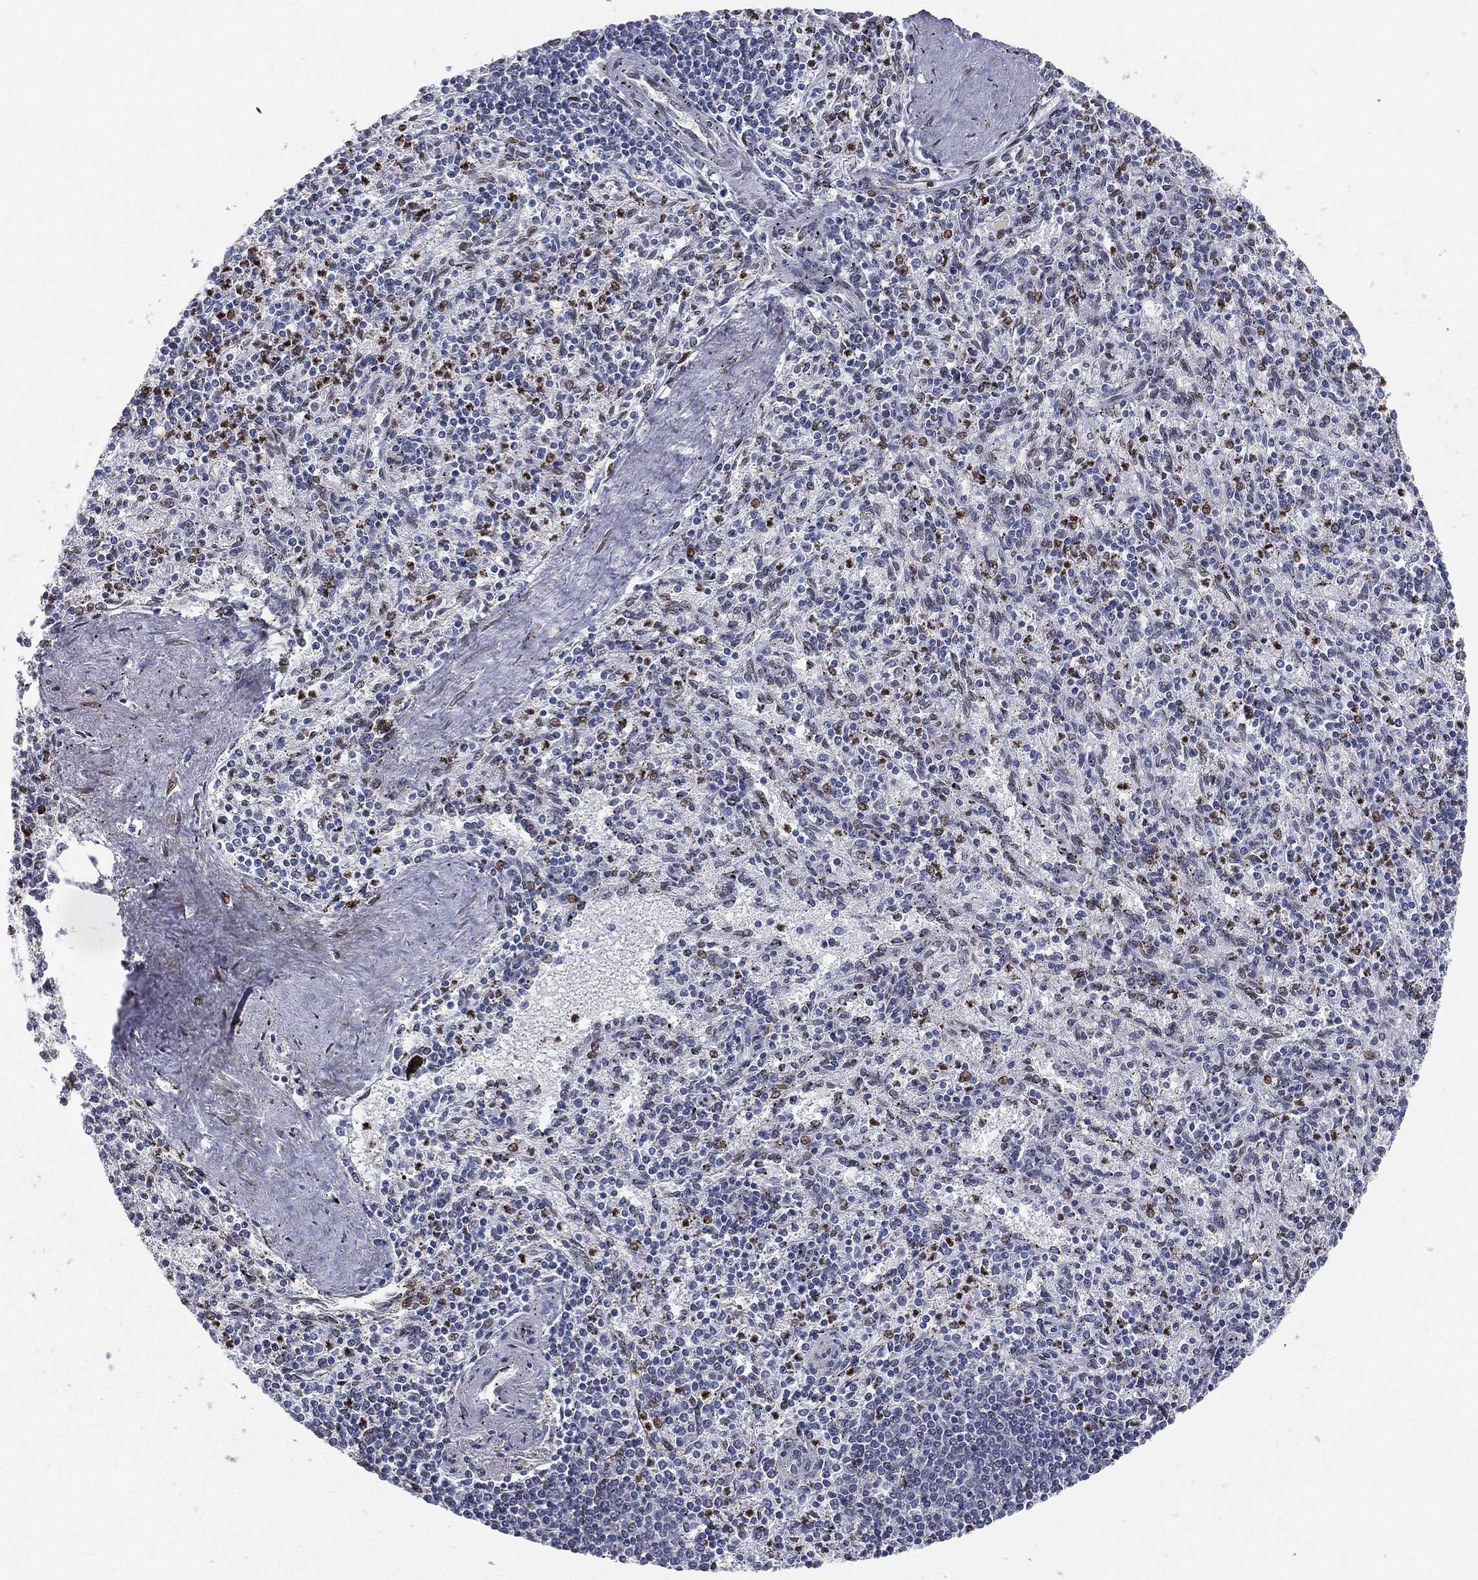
{"staining": {"intensity": "strong", "quantity": "<25%", "location": "nuclear"}, "tissue": "spleen", "cell_type": "Cells in red pulp", "image_type": "normal", "snomed": [{"axis": "morphology", "description": "Normal tissue, NOS"}, {"axis": "topography", "description": "Spleen"}], "caption": "DAB immunohistochemical staining of benign spleen demonstrates strong nuclear protein positivity in about <25% of cells in red pulp.", "gene": "LMNB1", "patient": {"sex": "female", "age": 37}}